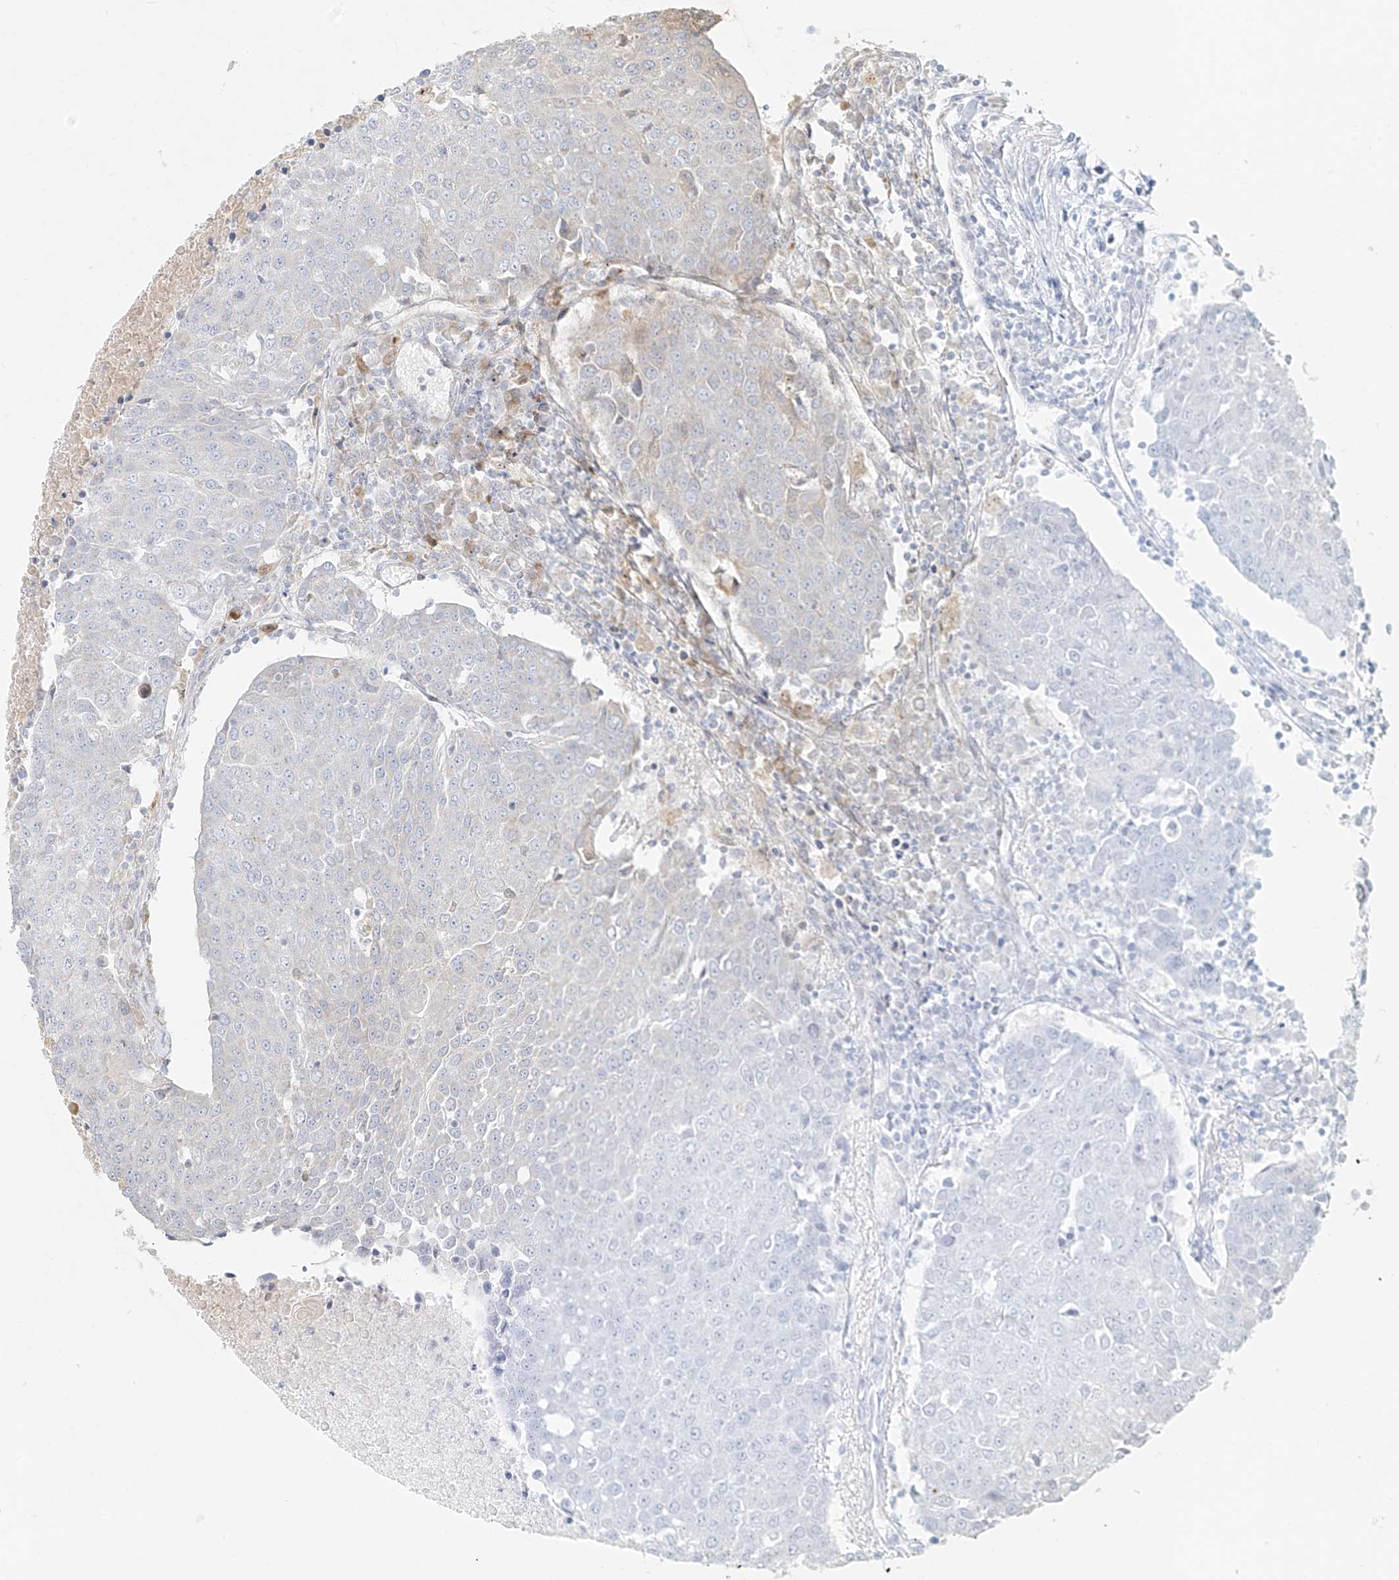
{"staining": {"intensity": "negative", "quantity": "none", "location": "none"}, "tissue": "urothelial cancer", "cell_type": "Tumor cells", "image_type": "cancer", "snomed": [{"axis": "morphology", "description": "Urothelial carcinoma, High grade"}, {"axis": "topography", "description": "Urinary bladder"}], "caption": "Urothelial carcinoma (high-grade) was stained to show a protein in brown. There is no significant staining in tumor cells. The staining was performed using DAB to visualize the protein expression in brown, while the nuclei were stained in blue with hematoxylin (Magnification: 20x).", "gene": "MTX2", "patient": {"sex": "female", "age": 85}}